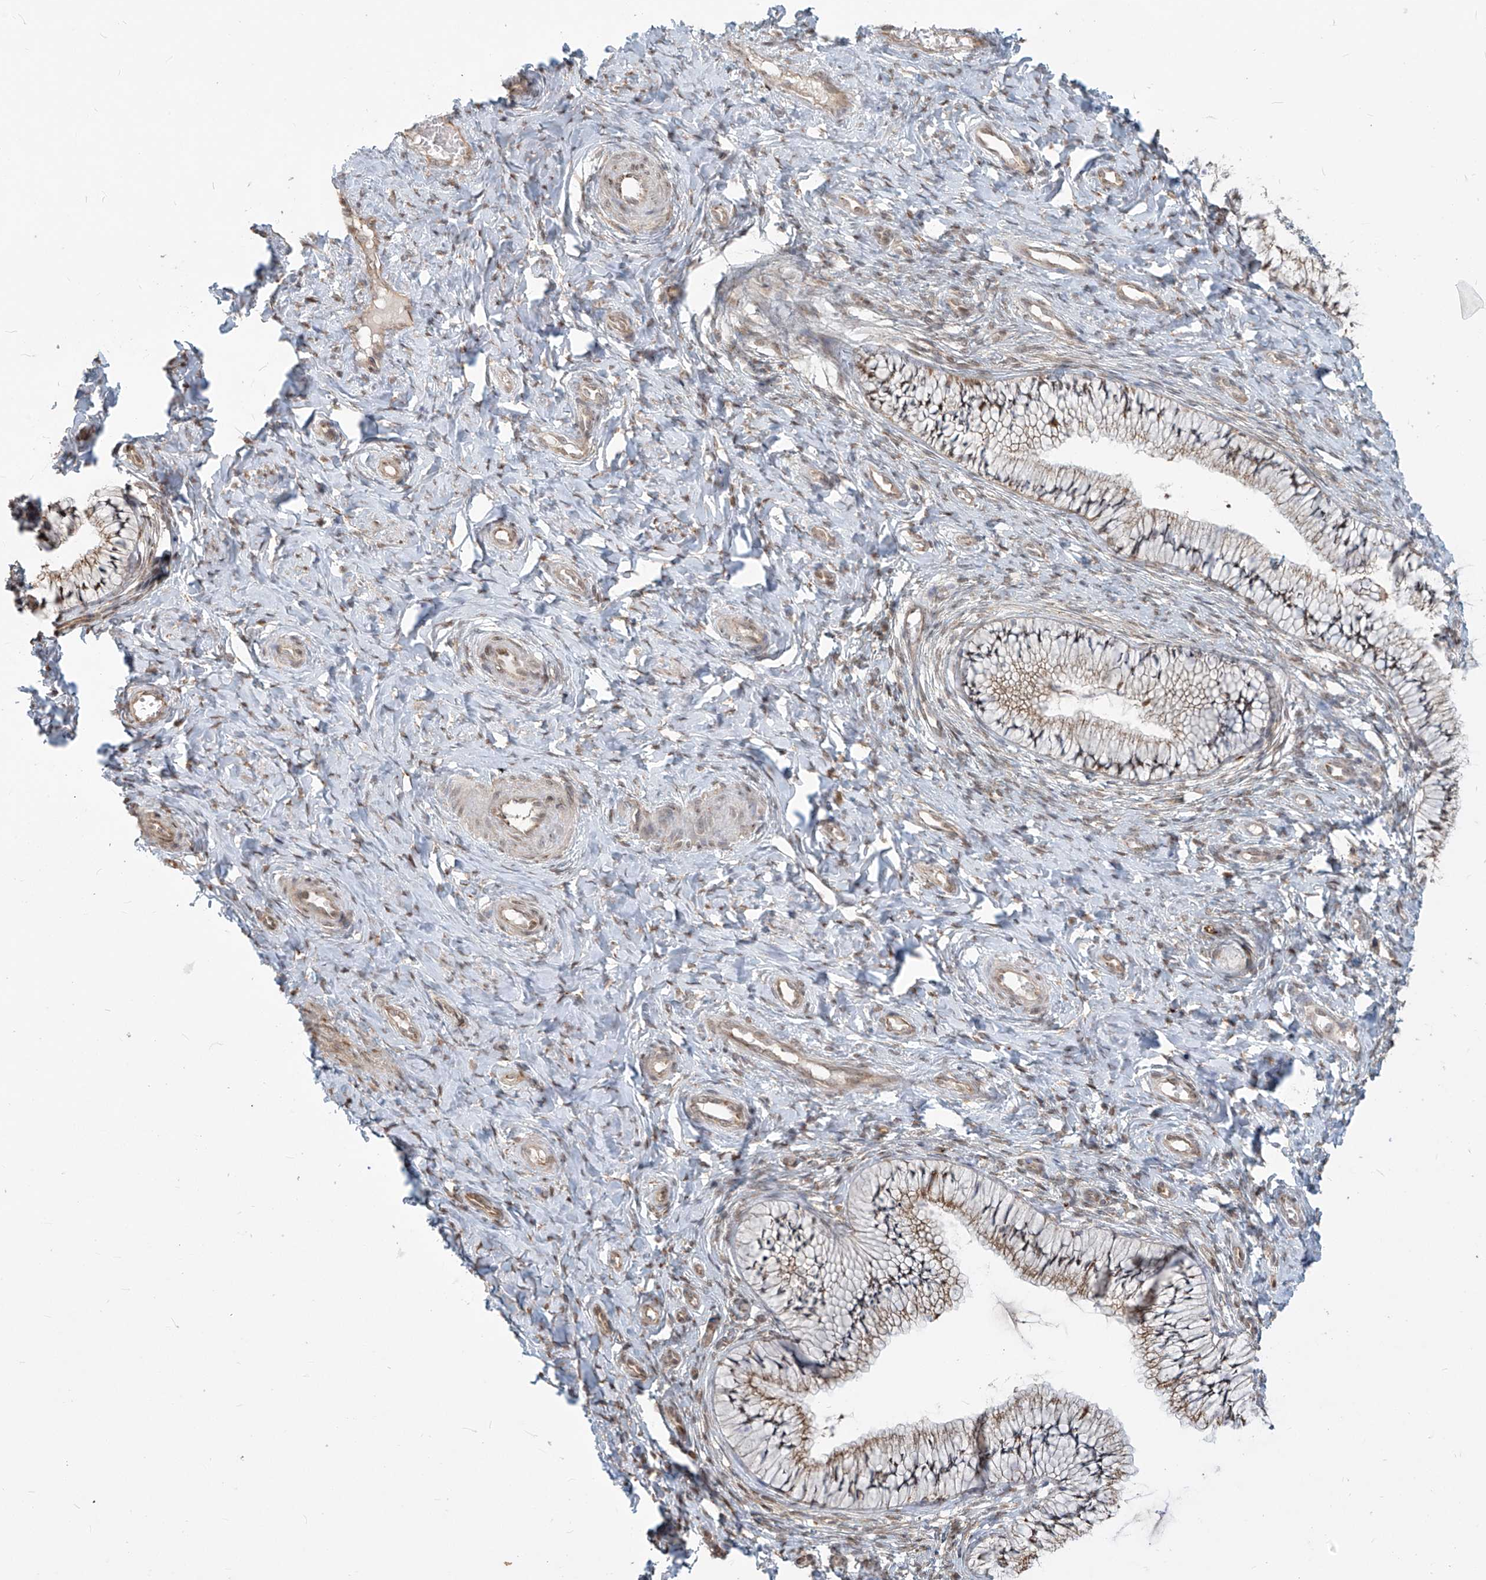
{"staining": {"intensity": "weak", "quantity": ">75%", "location": "cytoplasmic/membranous"}, "tissue": "cervix", "cell_type": "Glandular cells", "image_type": "normal", "snomed": [{"axis": "morphology", "description": "Normal tissue, NOS"}, {"axis": "topography", "description": "Cervix"}], "caption": "This photomicrograph reveals immunohistochemistry (IHC) staining of benign cervix, with low weak cytoplasmic/membranous expression in approximately >75% of glandular cells.", "gene": "PLEKHM3", "patient": {"sex": "female", "age": 36}}